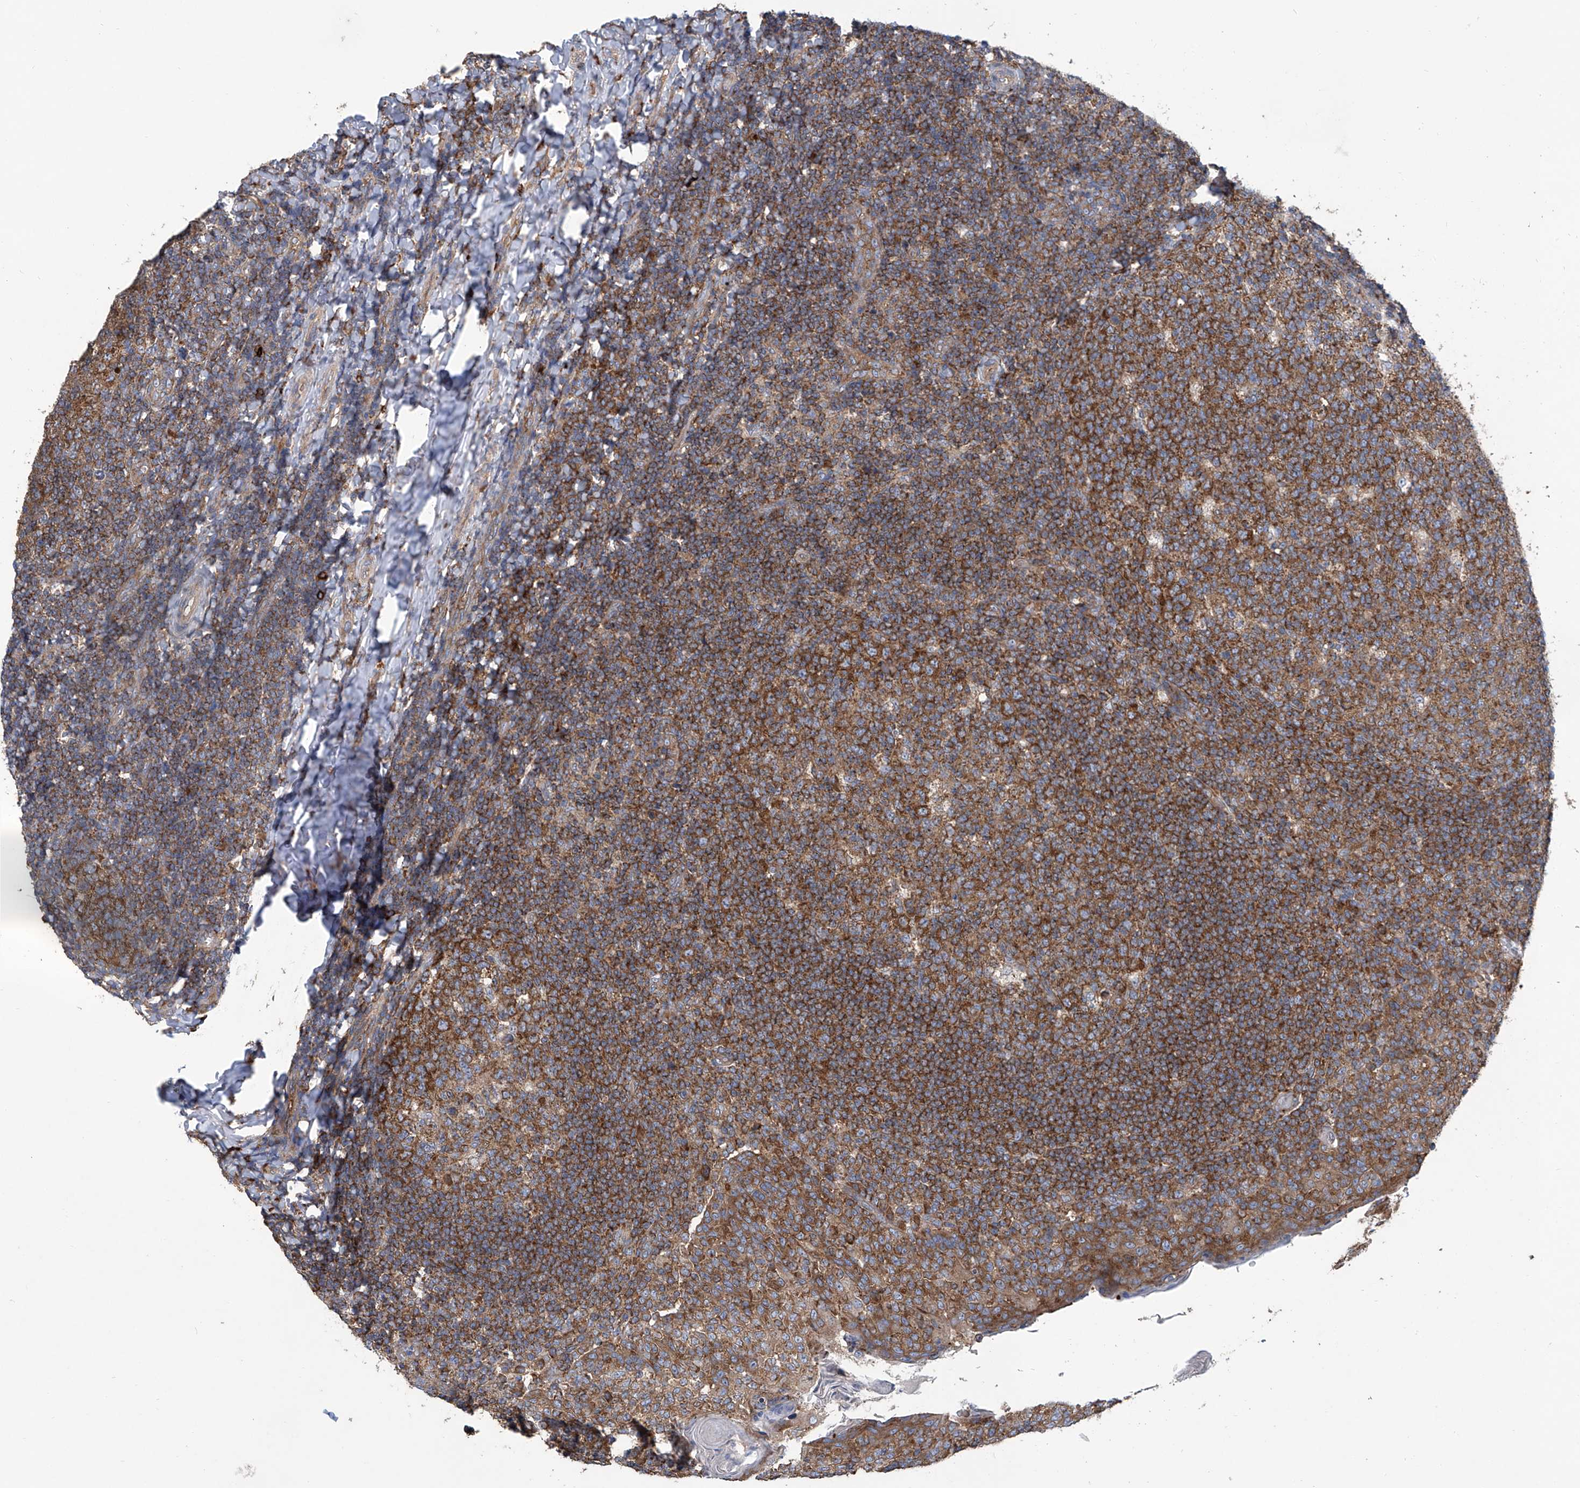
{"staining": {"intensity": "strong", "quantity": ">75%", "location": "cytoplasmic/membranous"}, "tissue": "tonsil", "cell_type": "Germinal center cells", "image_type": "normal", "snomed": [{"axis": "morphology", "description": "Normal tissue, NOS"}, {"axis": "topography", "description": "Tonsil"}], "caption": "Protein staining displays strong cytoplasmic/membranous staining in about >75% of germinal center cells in unremarkable tonsil.", "gene": "SENP2", "patient": {"sex": "female", "age": 19}}